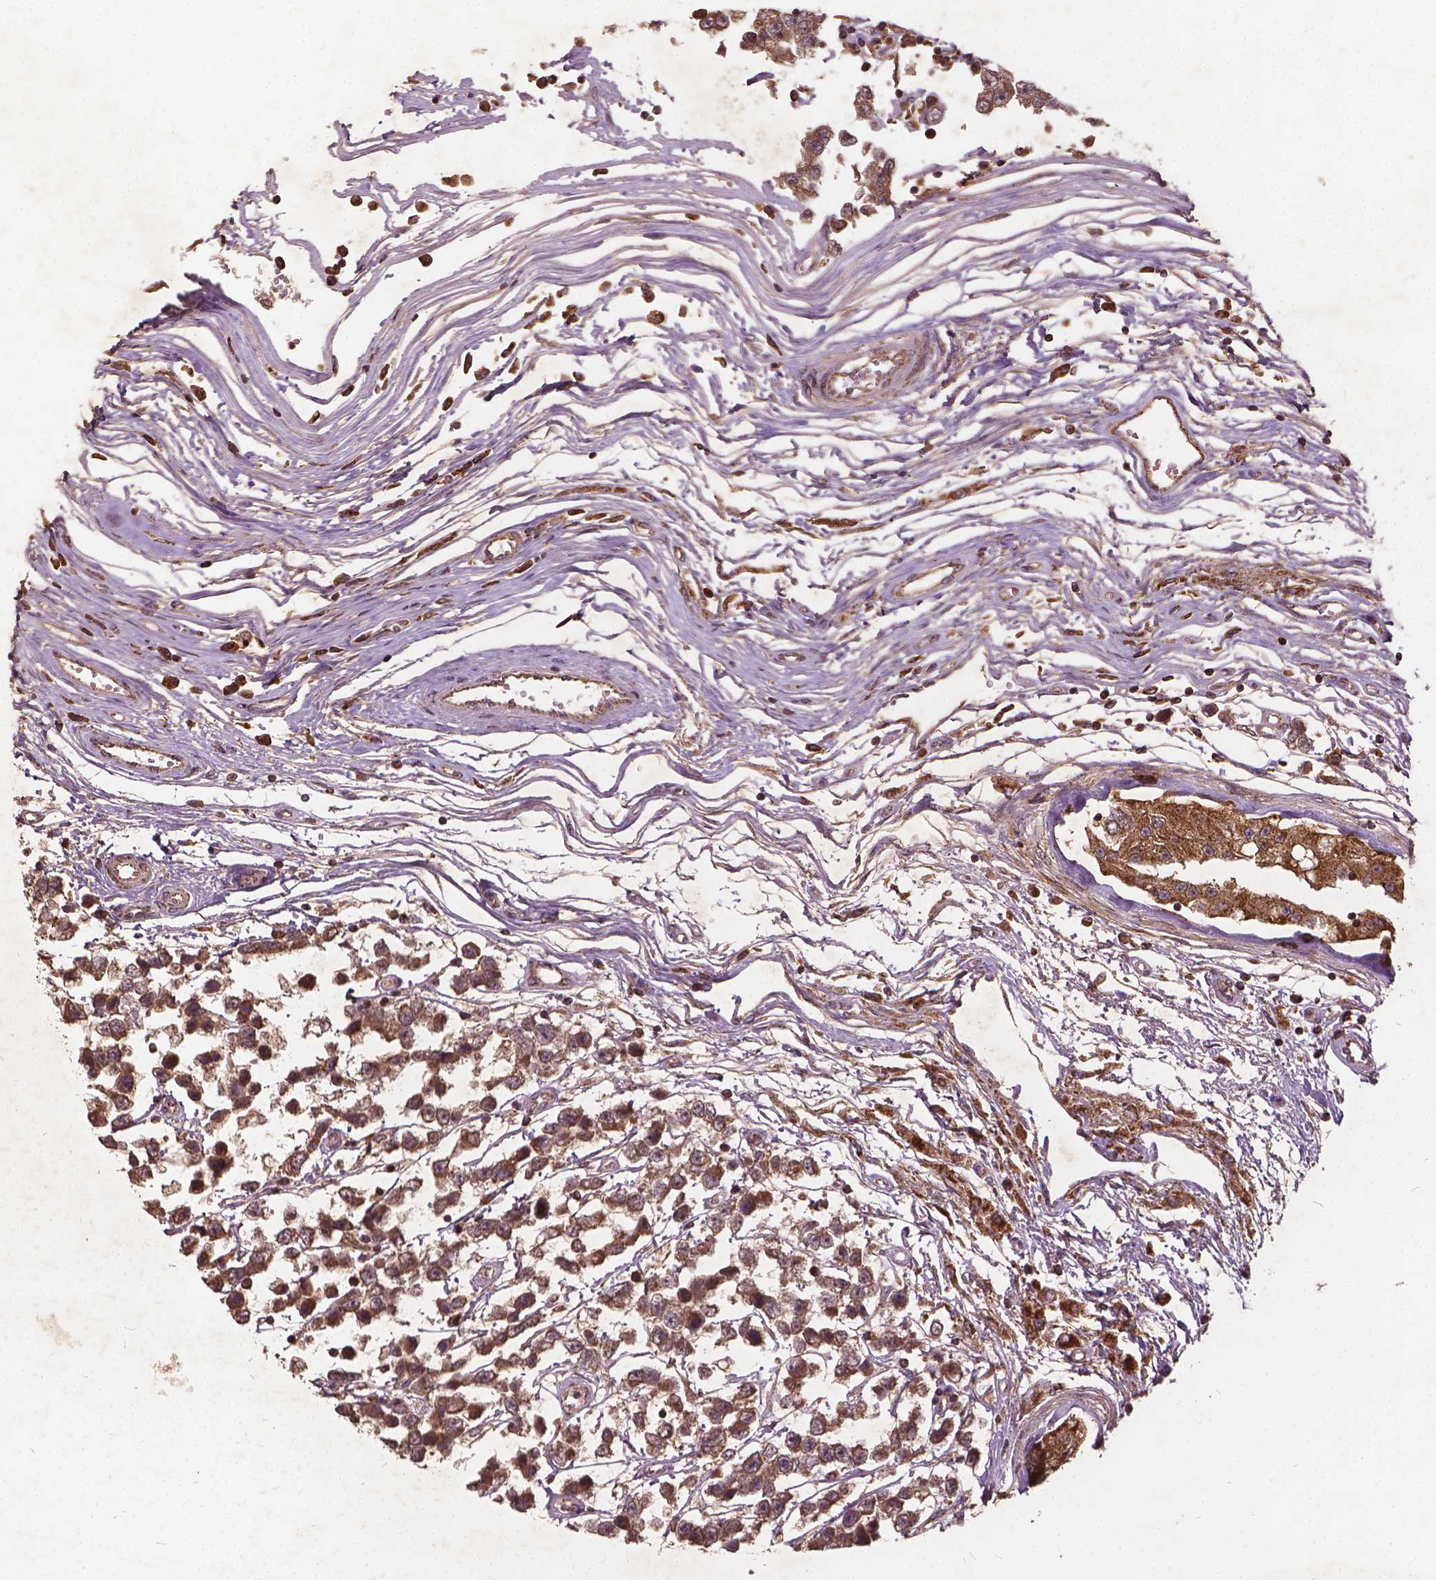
{"staining": {"intensity": "moderate", "quantity": ">75%", "location": "cytoplasmic/membranous"}, "tissue": "testis cancer", "cell_type": "Tumor cells", "image_type": "cancer", "snomed": [{"axis": "morphology", "description": "Seminoma, NOS"}, {"axis": "topography", "description": "Testis"}], "caption": "Brown immunohistochemical staining in seminoma (testis) displays moderate cytoplasmic/membranous staining in approximately >75% of tumor cells.", "gene": "UBXN2A", "patient": {"sex": "male", "age": 34}}